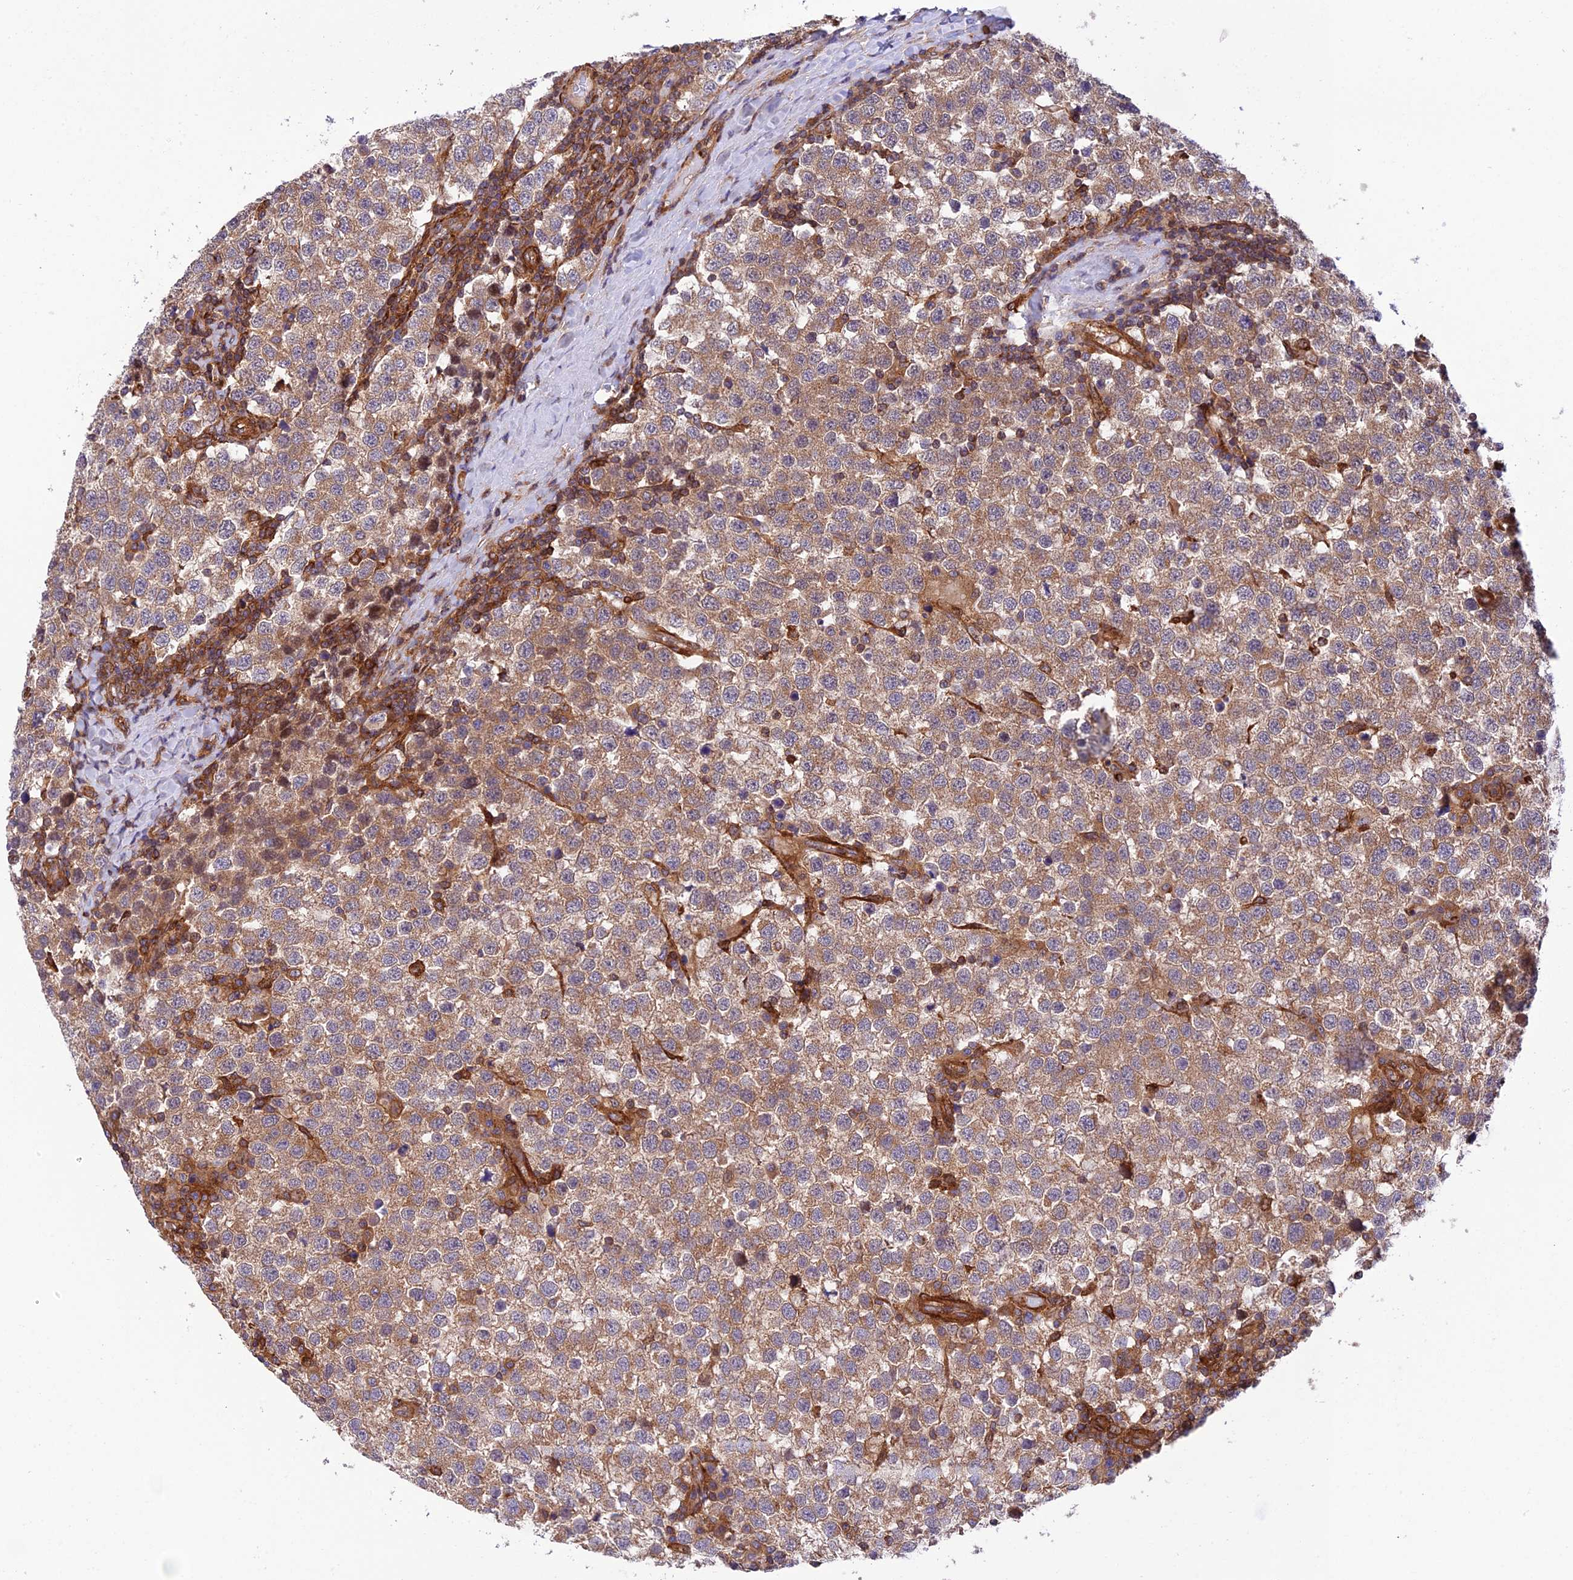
{"staining": {"intensity": "moderate", "quantity": ">75%", "location": "cytoplasmic/membranous"}, "tissue": "testis cancer", "cell_type": "Tumor cells", "image_type": "cancer", "snomed": [{"axis": "morphology", "description": "Seminoma, NOS"}, {"axis": "topography", "description": "Testis"}], "caption": "Human seminoma (testis) stained with a brown dye shows moderate cytoplasmic/membranous positive staining in about >75% of tumor cells.", "gene": "EVI5L", "patient": {"sex": "male", "age": 34}}